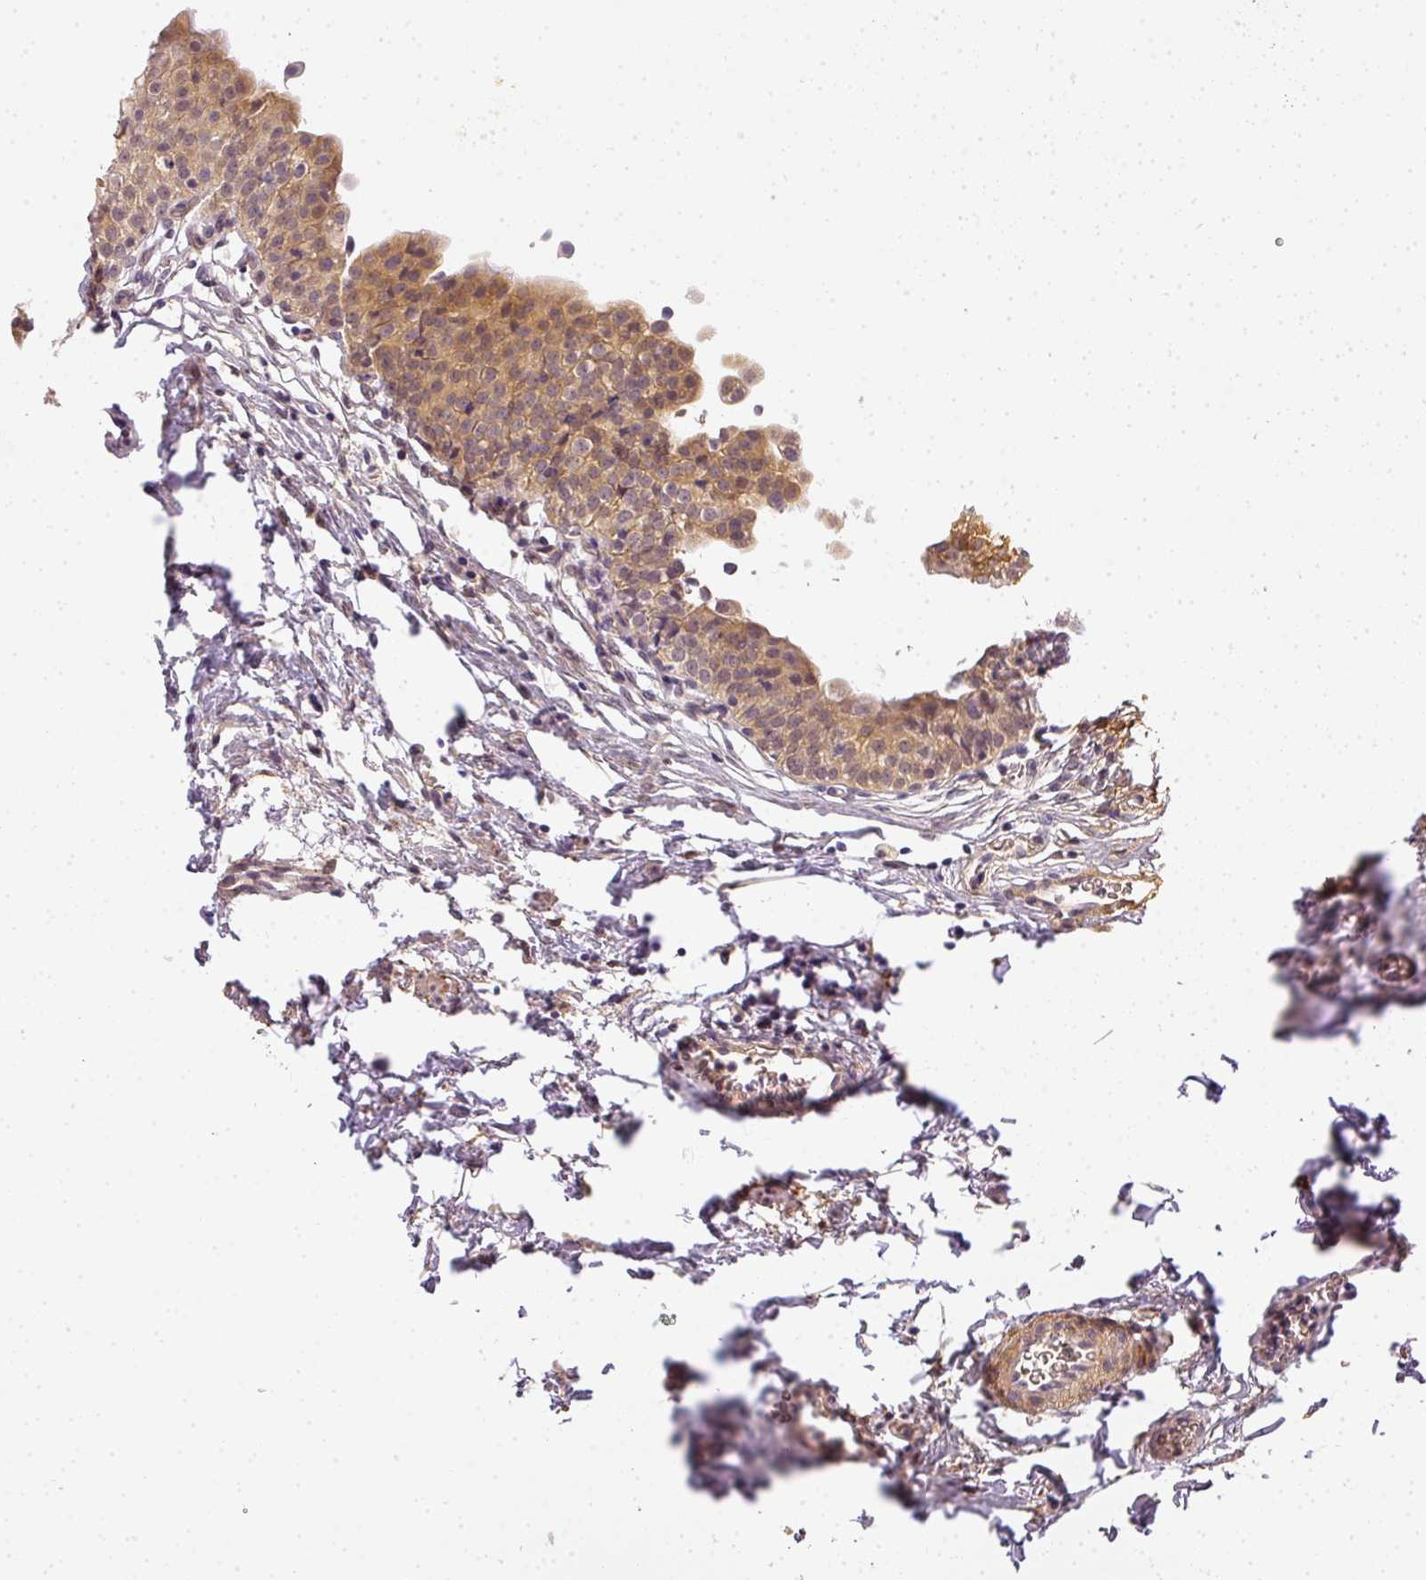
{"staining": {"intensity": "moderate", "quantity": ">75%", "location": "cytoplasmic/membranous"}, "tissue": "urinary bladder", "cell_type": "Urothelial cells", "image_type": "normal", "snomed": [{"axis": "morphology", "description": "Normal tissue, NOS"}, {"axis": "topography", "description": "Urinary bladder"}, {"axis": "topography", "description": "Peripheral nerve tissue"}], "caption": "Immunohistochemistry of normal human urinary bladder exhibits medium levels of moderate cytoplasmic/membranous staining in about >75% of urothelial cells. (IHC, brightfield microscopy, high magnification).", "gene": "ADH5", "patient": {"sex": "male", "age": 55}}